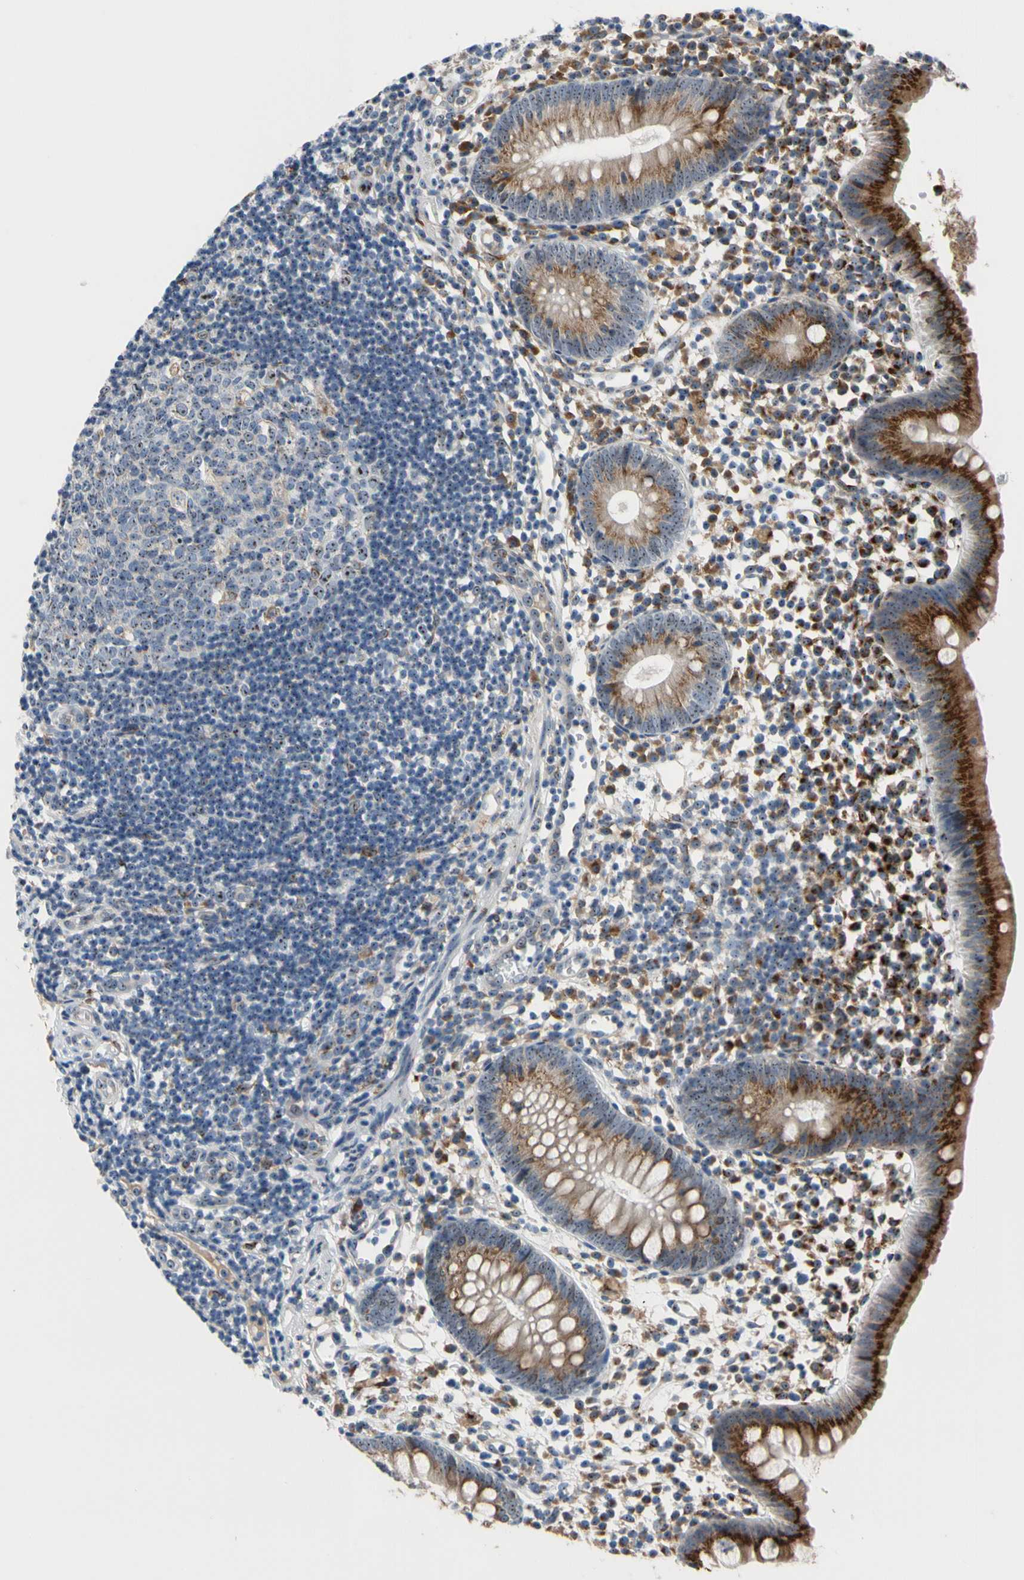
{"staining": {"intensity": "moderate", "quantity": ">75%", "location": "cytoplasmic/membranous"}, "tissue": "appendix", "cell_type": "Glandular cells", "image_type": "normal", "snomed": [{"axis": "morphology", "description": "Normal tissue, NOS"}, {"axis": "topography", "description": "Appendix"}], "caption": "Glandular cells display medium levels of moderate cytoplasmic/membranous expression in about >75% of cells in normal human appendix.", "gene": "TMED7", "patient": {"sex": "female", "age": 20}}